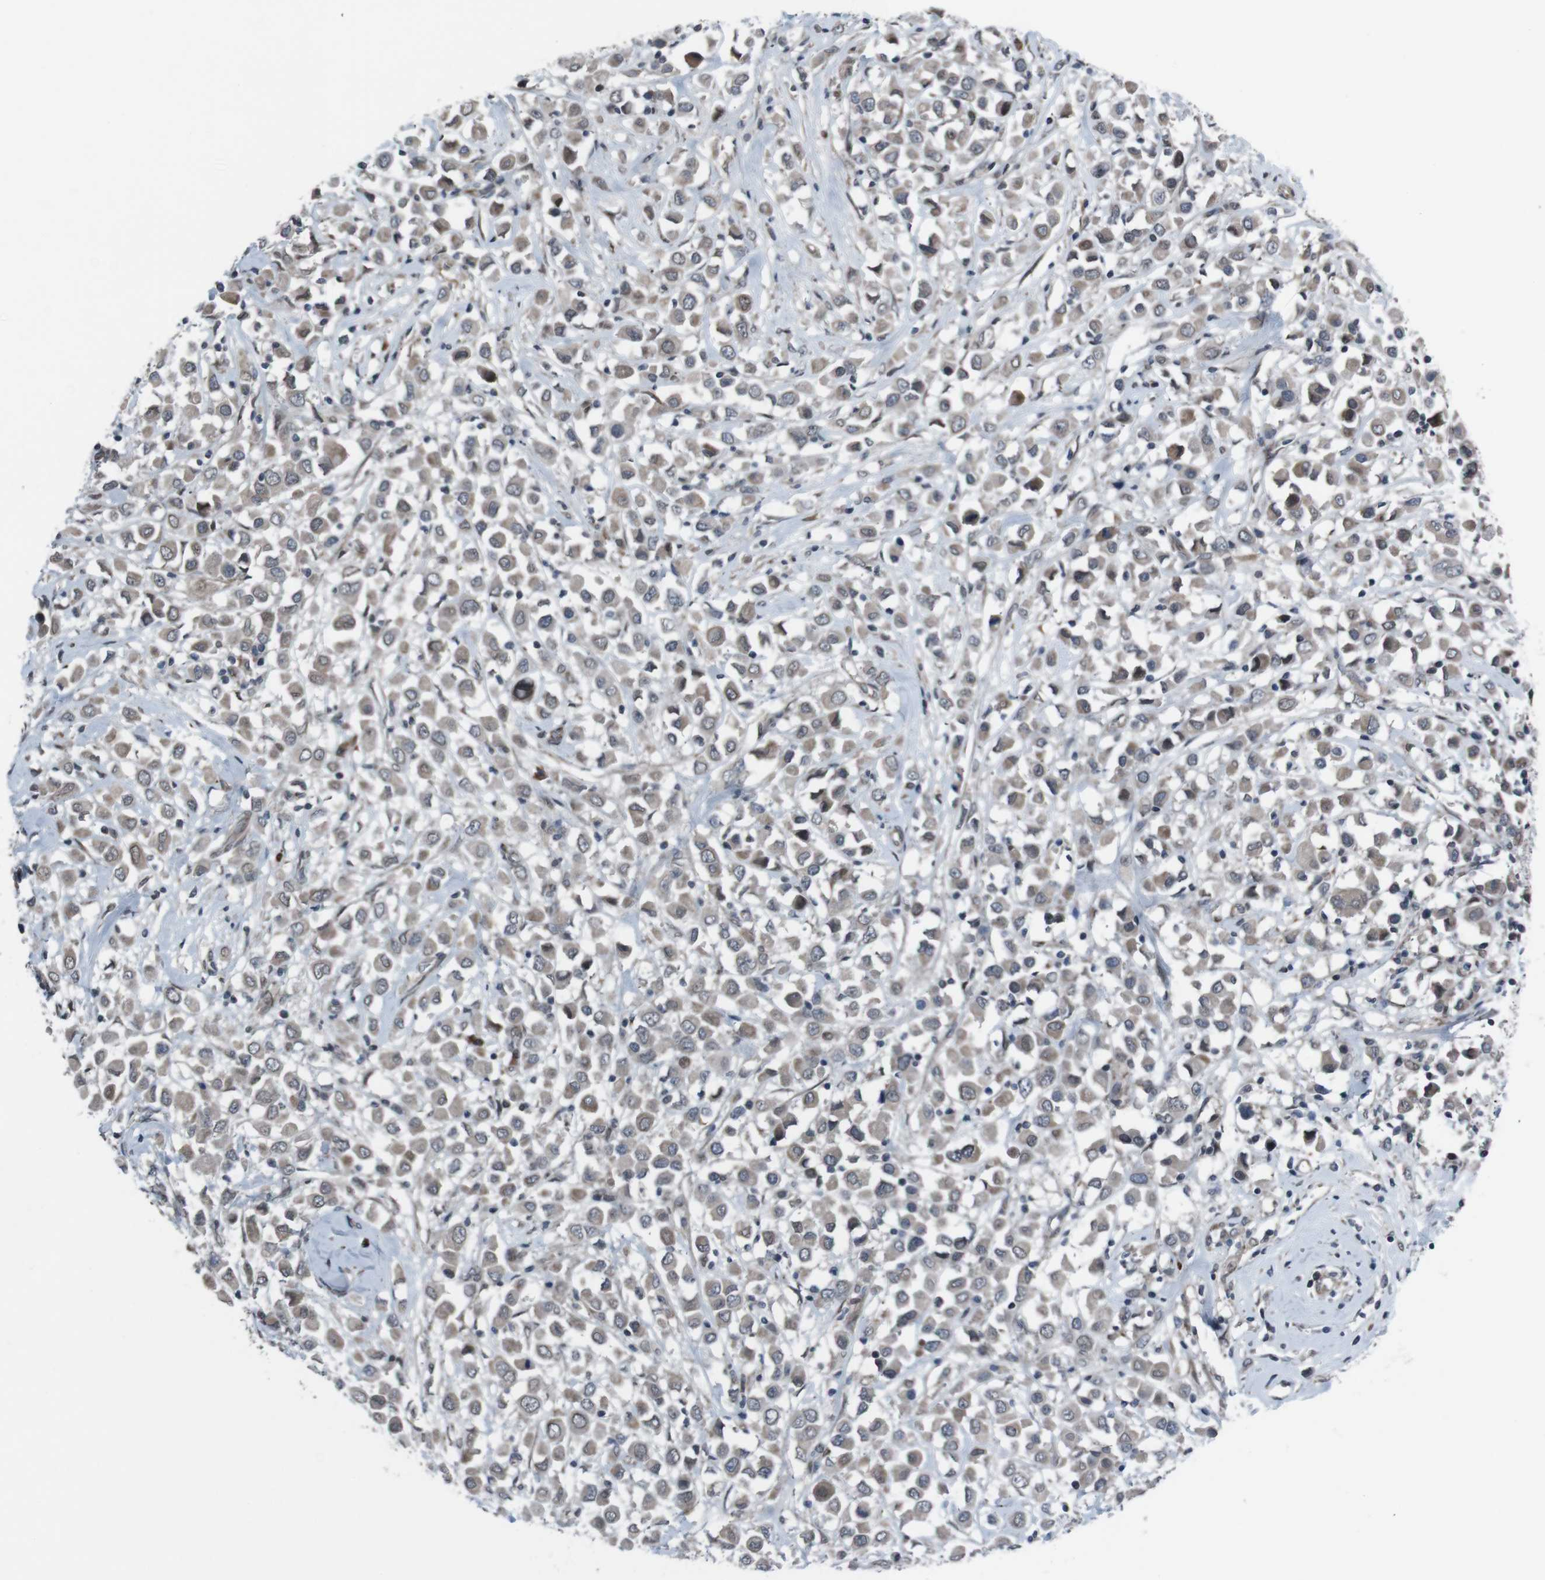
{"staining": {"intensity": "weak", "quantity": ">75%", "location": "cytoplasmic/membranous,nuclear"}, "tissue": "breast cancer", "cell_type": "Tumor cells", "image_type": "cancer", "snomed": [{"axis": "morphology", "description": "Duct carcinoma"}, {"axis": "topography", "description": "Breast"}], "caption": "Human breast cancer (infiltrating ductal carcinoma) stained with a protein marker displays weak staining in tumor cells.", "gene": "SS18L1", "patient": {"sex": "female", "age": 61}}